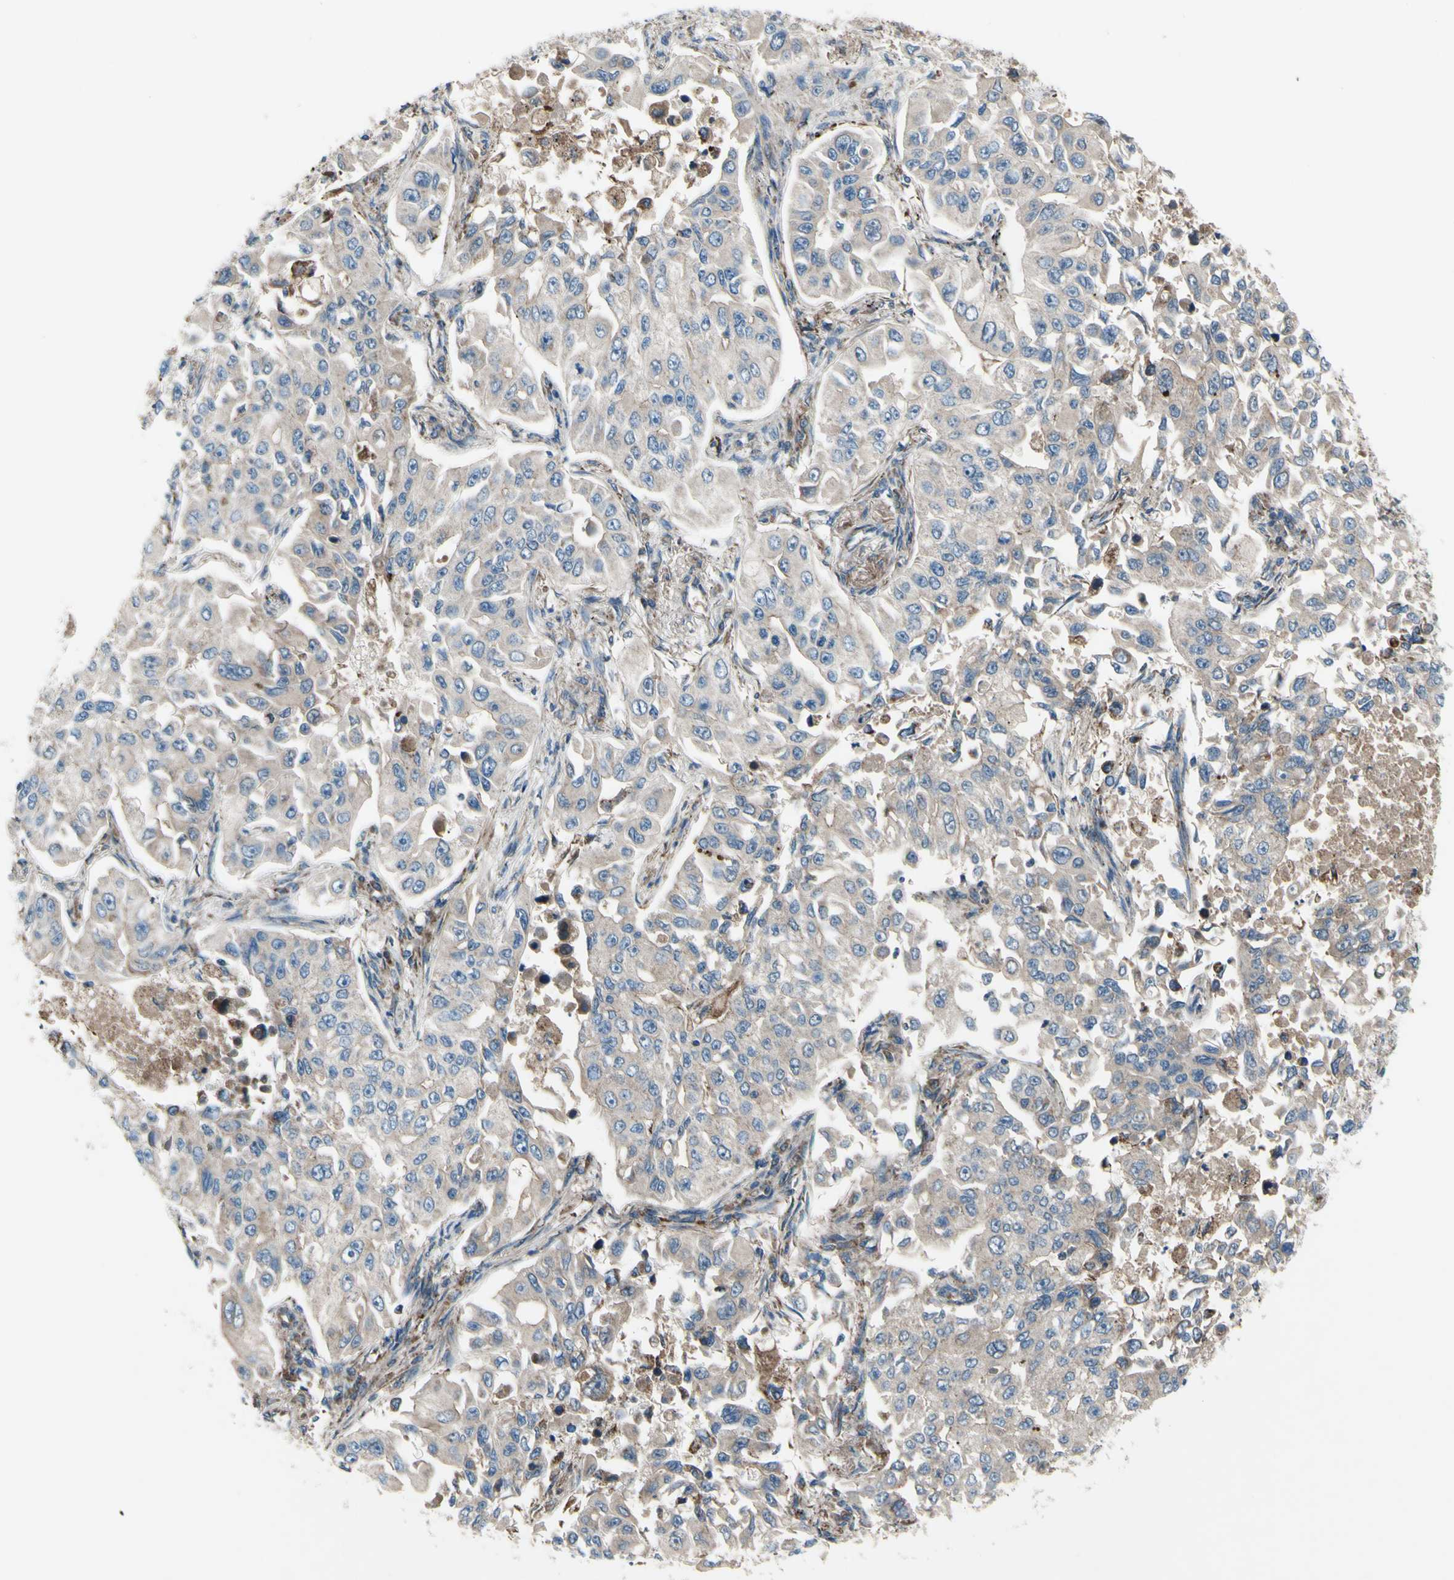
{"staining": {"intensity": "weak", "quantity": ">75%", "location": "cytoplasmic/membranous"}, "tissue": "lung cancer", "cell_type": "Tumor cells", "image_type": "cancer", "snomed": [{"axis": "morphology", "description": "Adenocarcinoma, NOS"}, {"axis": "topography", "description": "Lung"}], "caption": "Lung cancer (adenocarcinoma) stained with immunohistochemistry (IHC) reveals weak cytoplasmic/membranous staining in approximately >75% of tumor cells.", "gene": "EMC7", "patient": {"sex": "male", "age": 84}}